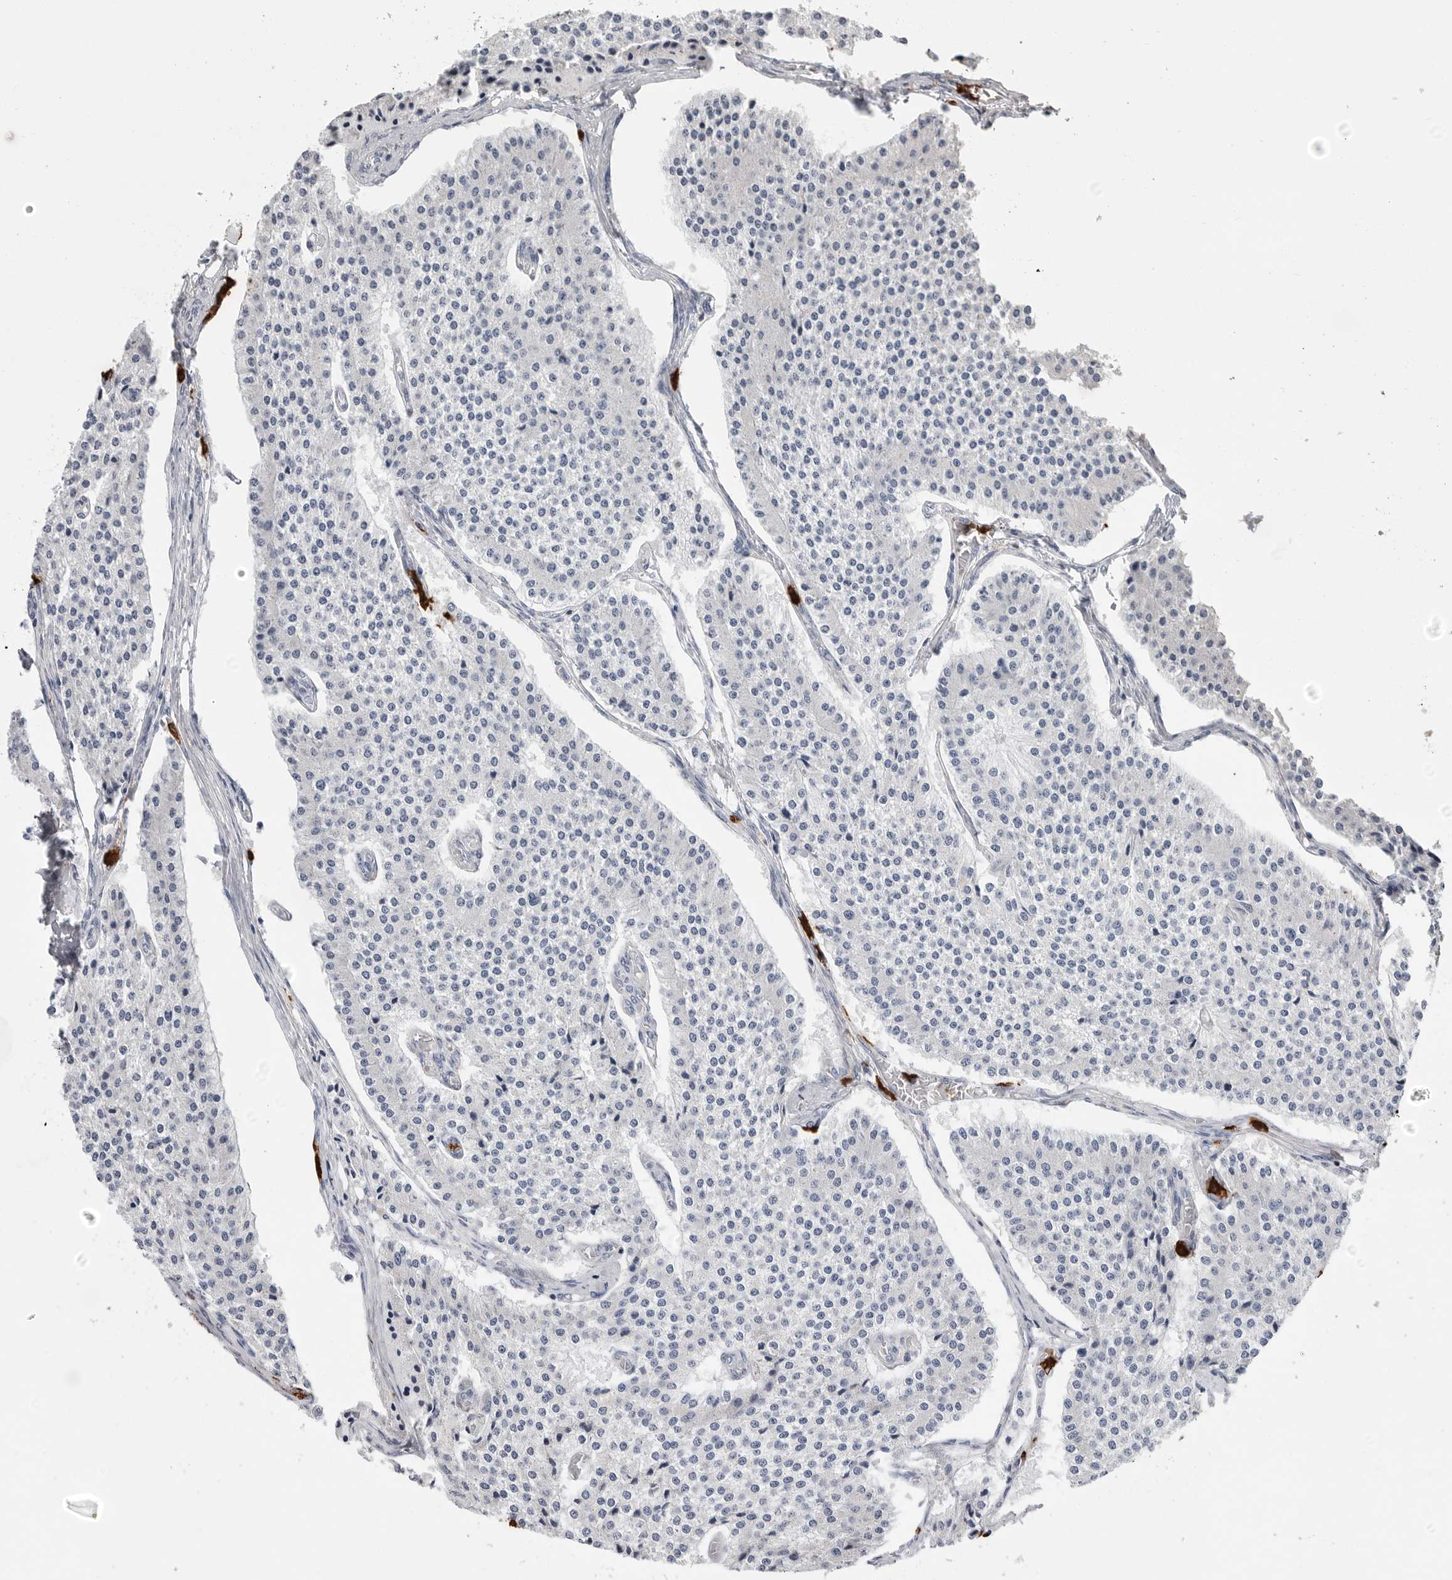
{"staining": {"intensity": "negative", "quantity": "none", "location": "none"}, "tissue": "carcinoid", "cell_type": "Tumor cells", "image_type": "cancer", "snomed": [{"axis": "morphology", "description": "Carcinoid, malignant, NOS"}, {"axis": "topography", "description": "Colon"}], "caption": "Human carcinoid stained for a protein using IHC shows no positivity in tumor cells.", "gene": "CYB561D1", "patient": {"sex": "female", "age": 52}}